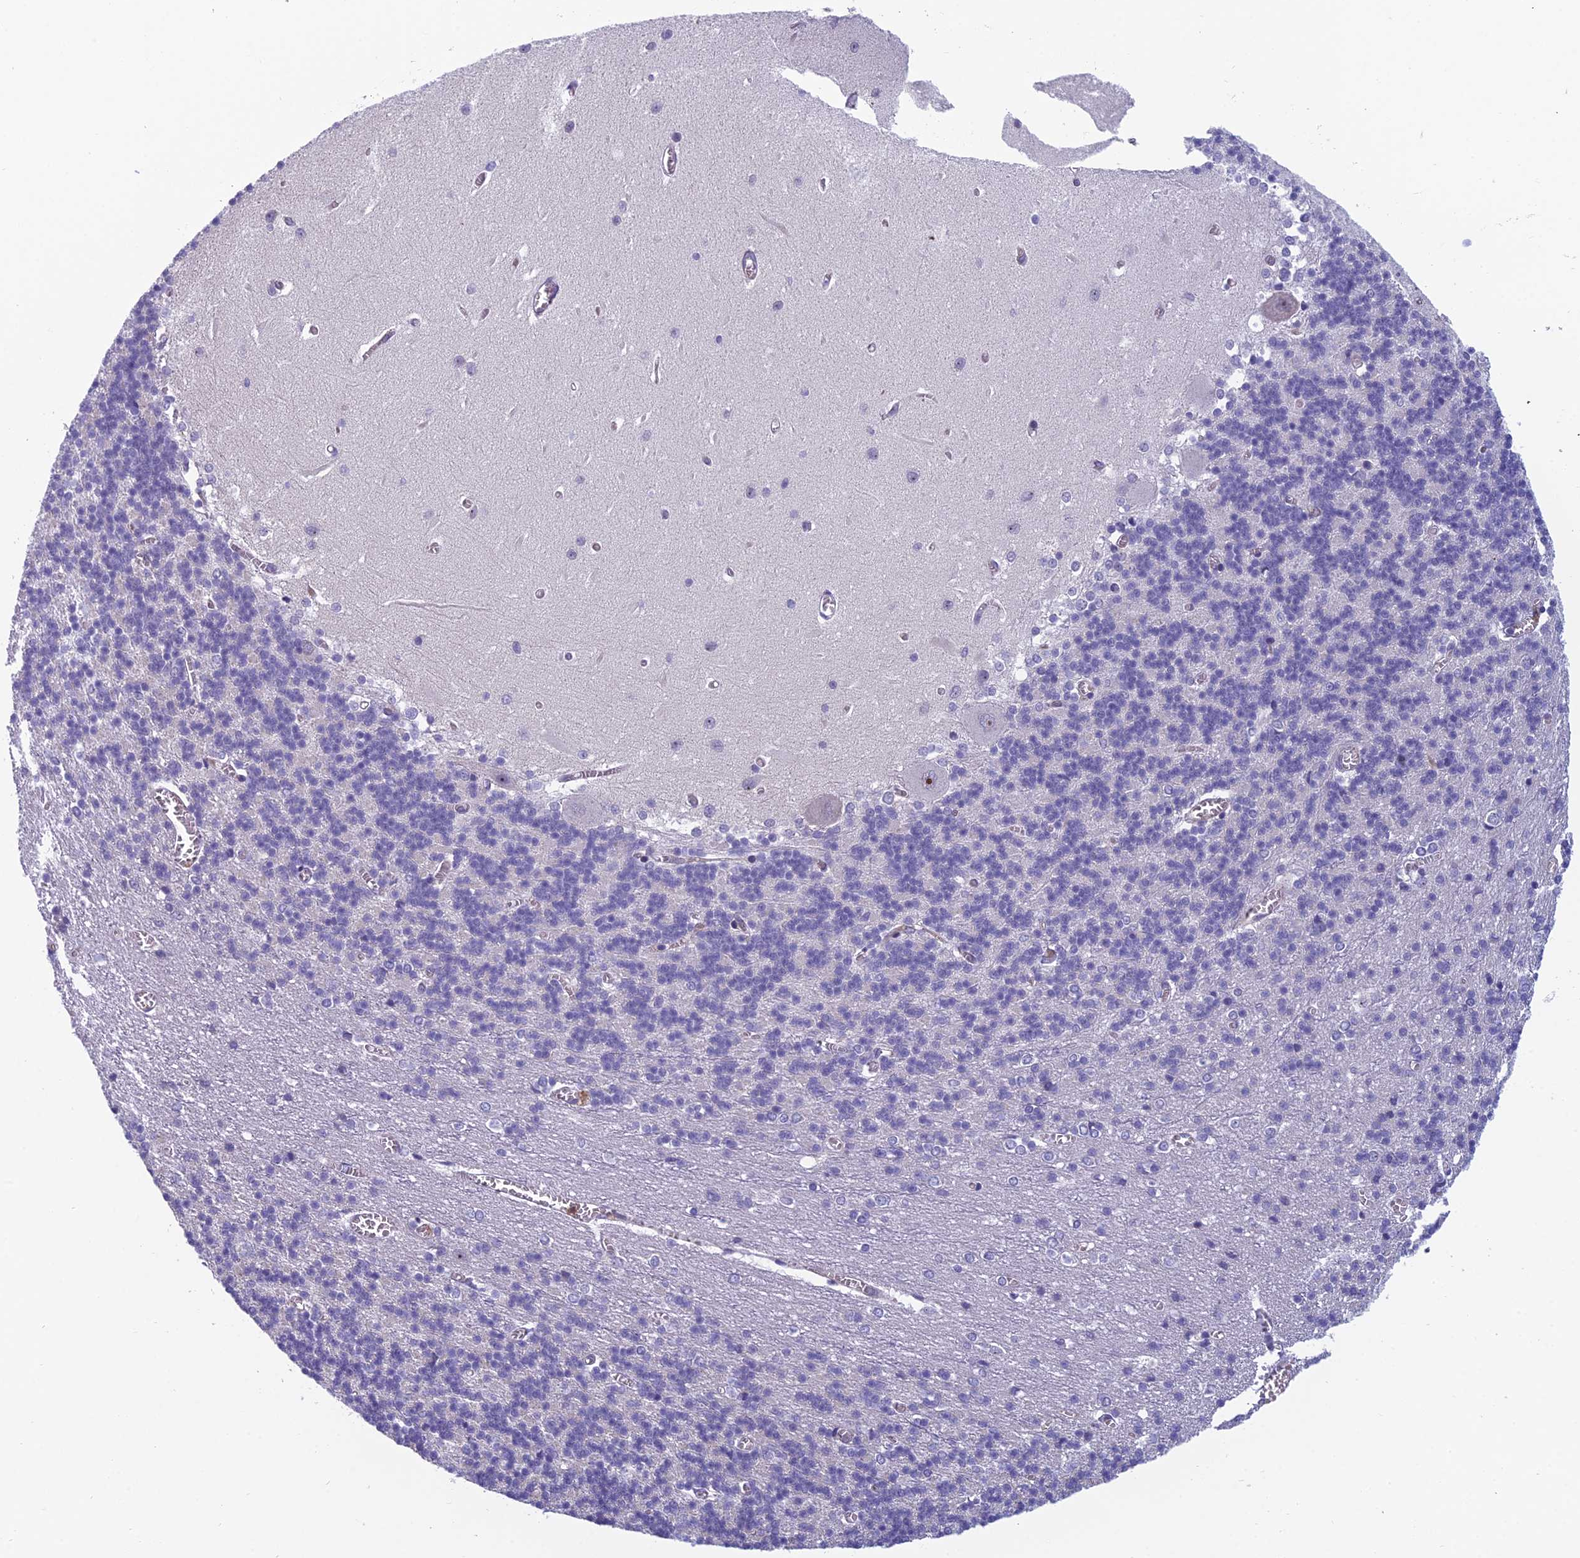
{"staining": {"intensity": "negative", "quantity": "none", "location": "none"}, "tissue": "cerebellum", "cell_type": "Cells in granular layer", "image_type": "normal", "snomed": [{"axis": "morphology", "description": "Normal tissue, NOS"}, {"axis": "topography", "description": "Cerebellum"}], "caption": "Immunohistochemistry of benign human cerebellum displays no staining in cells in granular layer.", "gene": "NOC2L", "patient": {"sex": "male", "age": 37}}